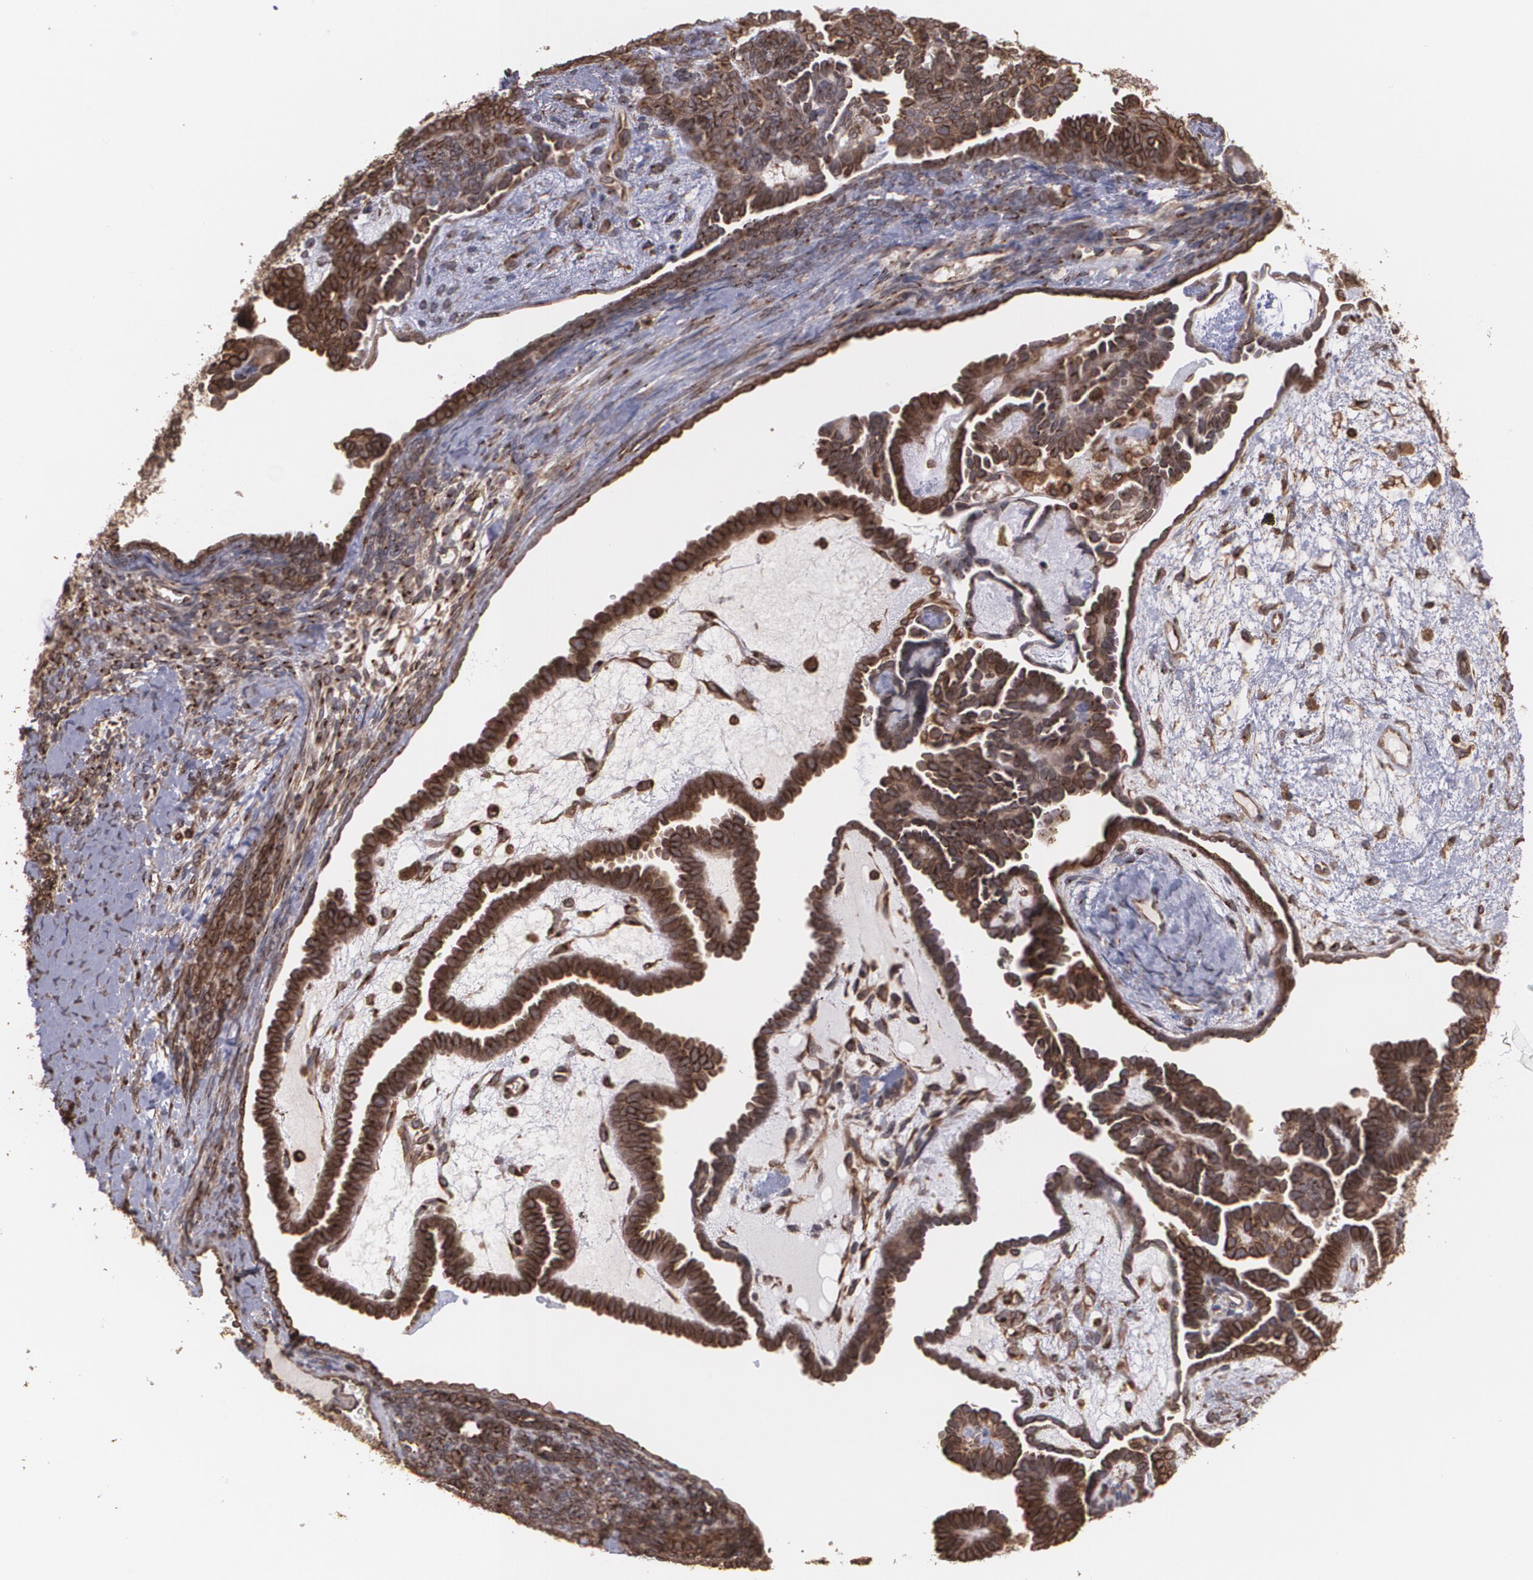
{"staining": {"intensity": "strong", "quantity": ">75%", "location": "cytoplasmic/membranous"}, "tissue": "endometrial cancer", "cell_type": "Tumor cells", "image_type": "cancer", "snomed": [{"axis": "morphology", "description": "Neoplasm, malignant, NOS"}, {"axis": "topography", "description": "Endometrium"}], "caption": "Endometrial neoplasm (malignant) stained with a brown dye demonstrates strong cytoplasmic/membranous positive staining in approximately >75% of tumor cells.", "gene": "TRIP11", "patient": {"sex": "female", "age": 74}}